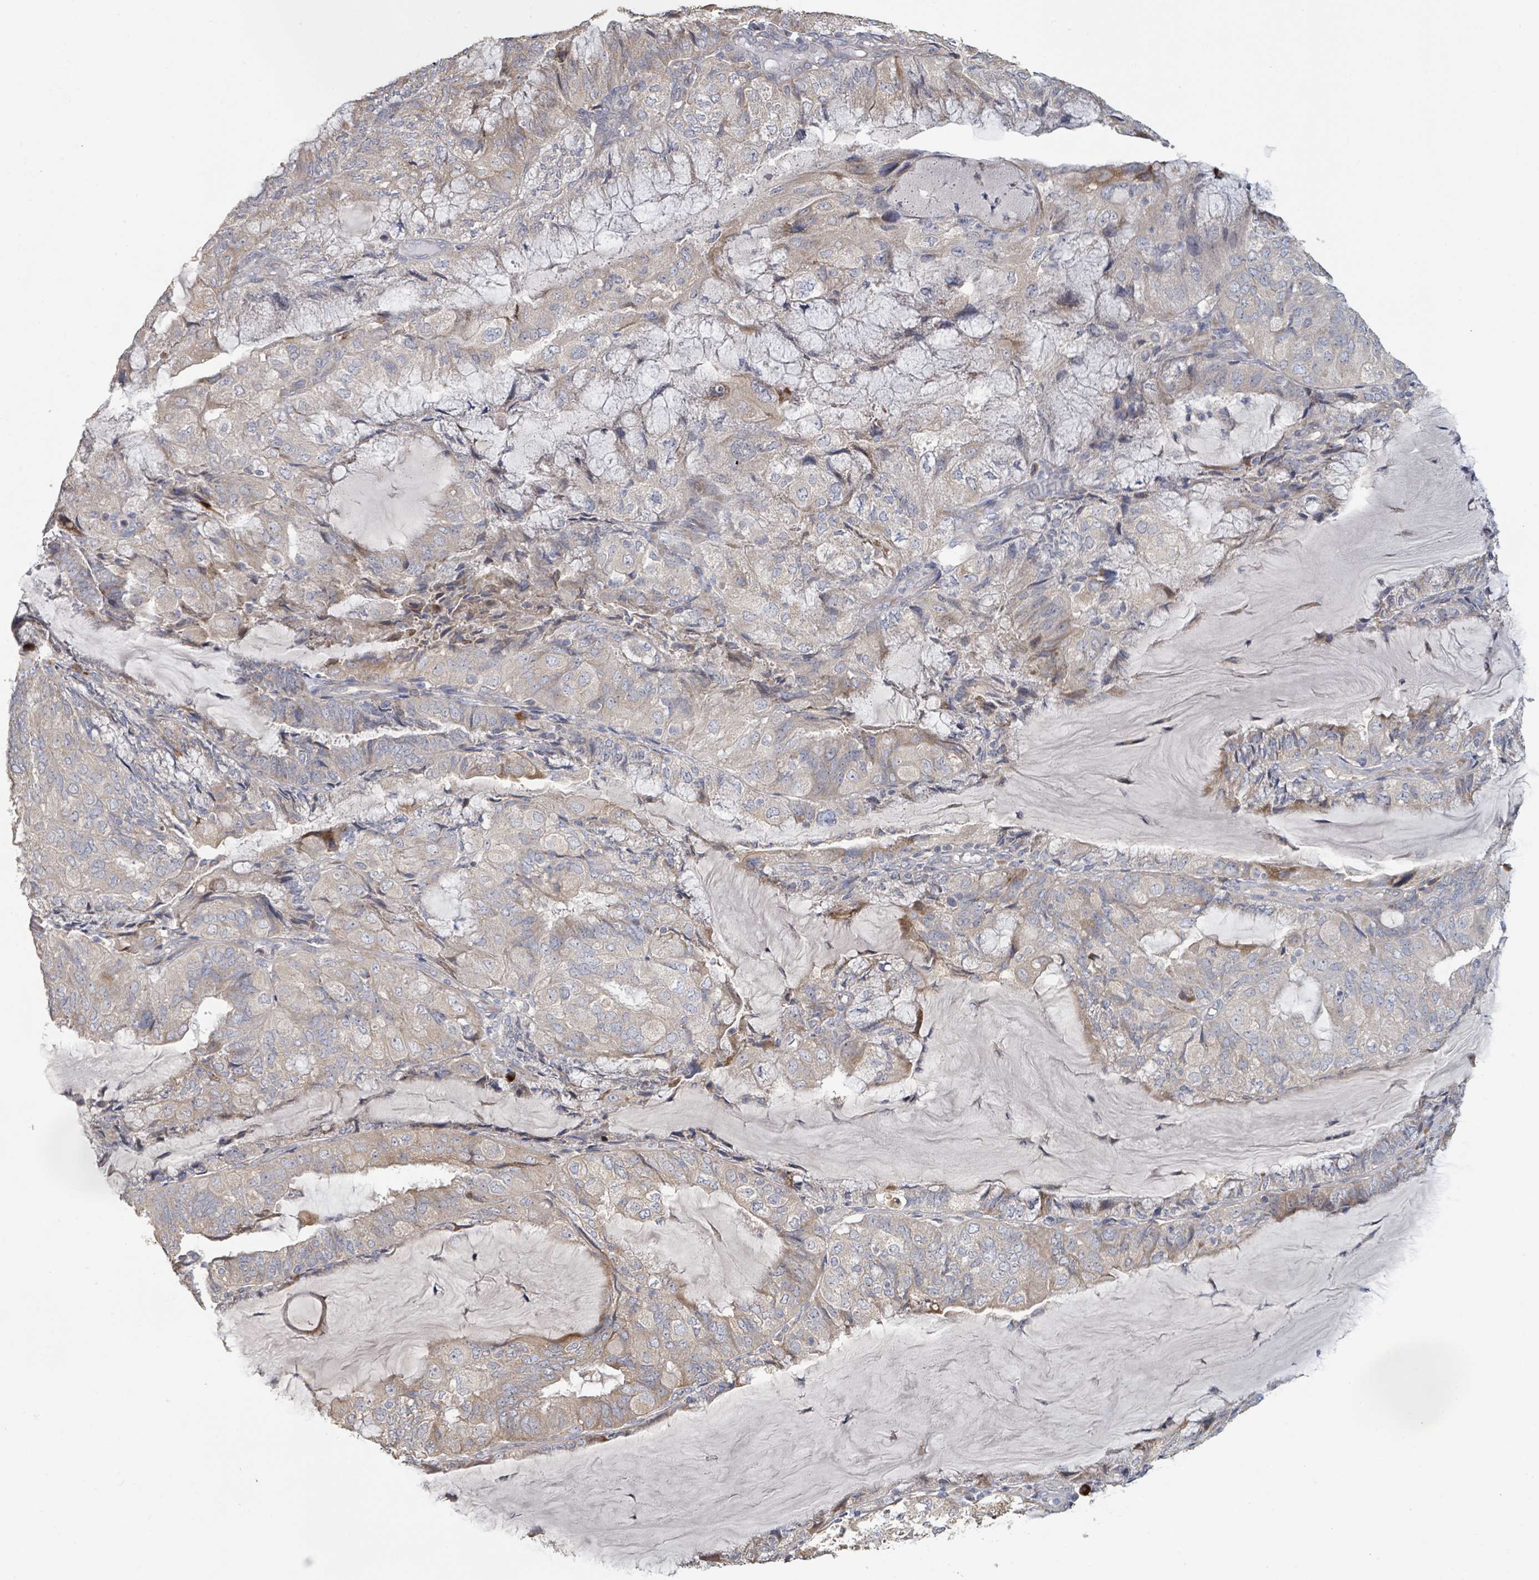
{"staining": {"intensity": "weak", "quantity": "<25%", "location": "cytoplasmic/membranous"}, "tissue": "endometrial cancer", "cell_type": "Tumor cells", "image_type": "cancer", "snomed": [{"axis": "morphology", "description": "Adenocarcinoma, NOS"}, {"axis": "topography", "description": "Endometrium"}], "caption": "Immunohistochemistry (IHC) micrograph of neoplastic tissue: adenocarcinoma (endometrial) stained with DAB (3,3'-diaminobenzidine) shows no significant protein positivity in tumor cells. (IHC, brightfield microscopy, high magnification).", "gene": "KCNS2", "patient": {"sex": "female", "age": 81}}